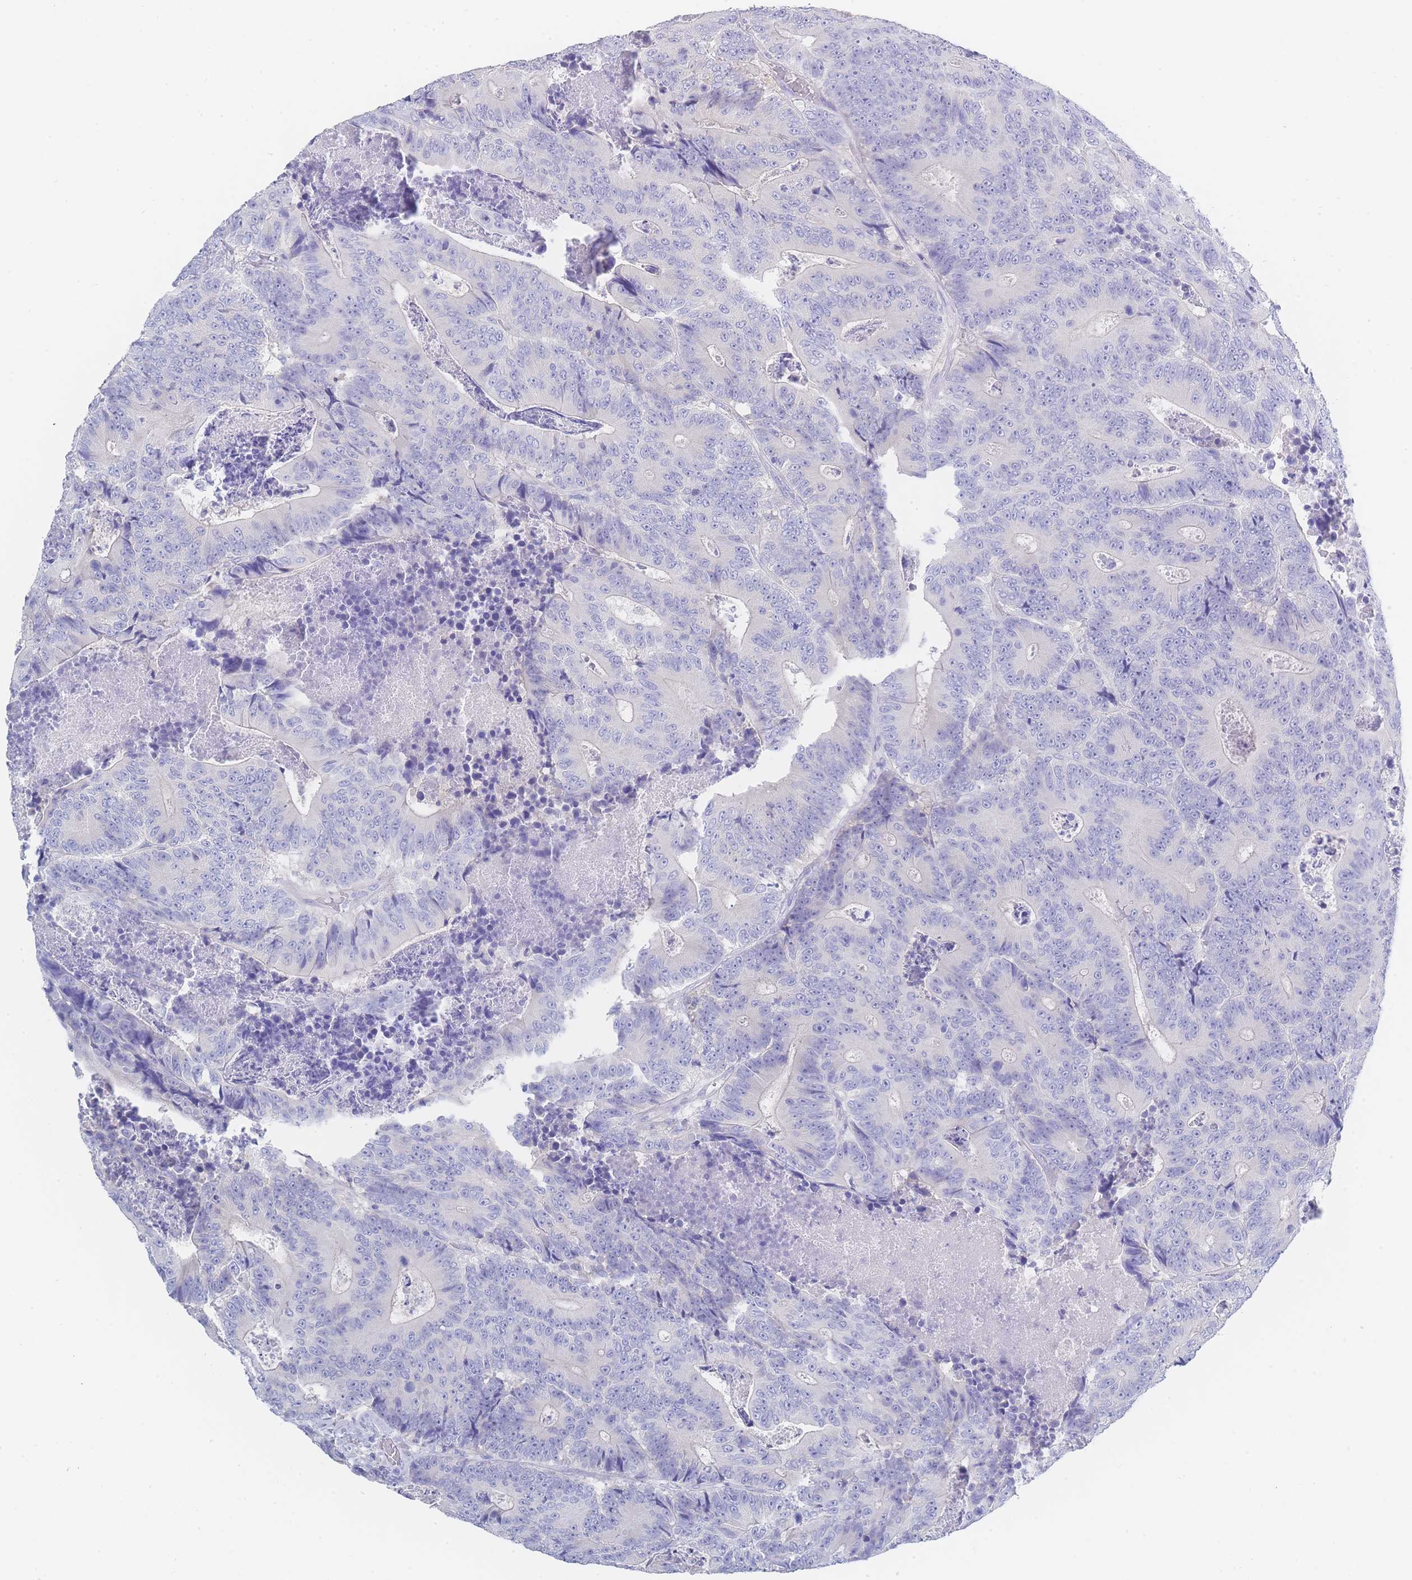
{"staining": {"intensity": "negative", "quantity": "none", "location": "none"}, "tissue": "colorectal cancer", "cell_type": "Tumor cells", "image_type": "cancer", "snomed": [{"axis": "morphology", "description": "Adenocarcinoma, NOS"}, {"axis": "topography", "description": "Colon"}], "caption": "Histopathology image shows no protein staining in tumor cells of colorectal cancer tissue. Brightfield microscopy of immunohistochemistry stained with DAB (brown) and hematoxylin (blue), captured at high magnification.", "gene": "LZTFL1", "patient": {"sex": "male", "age": 83}}